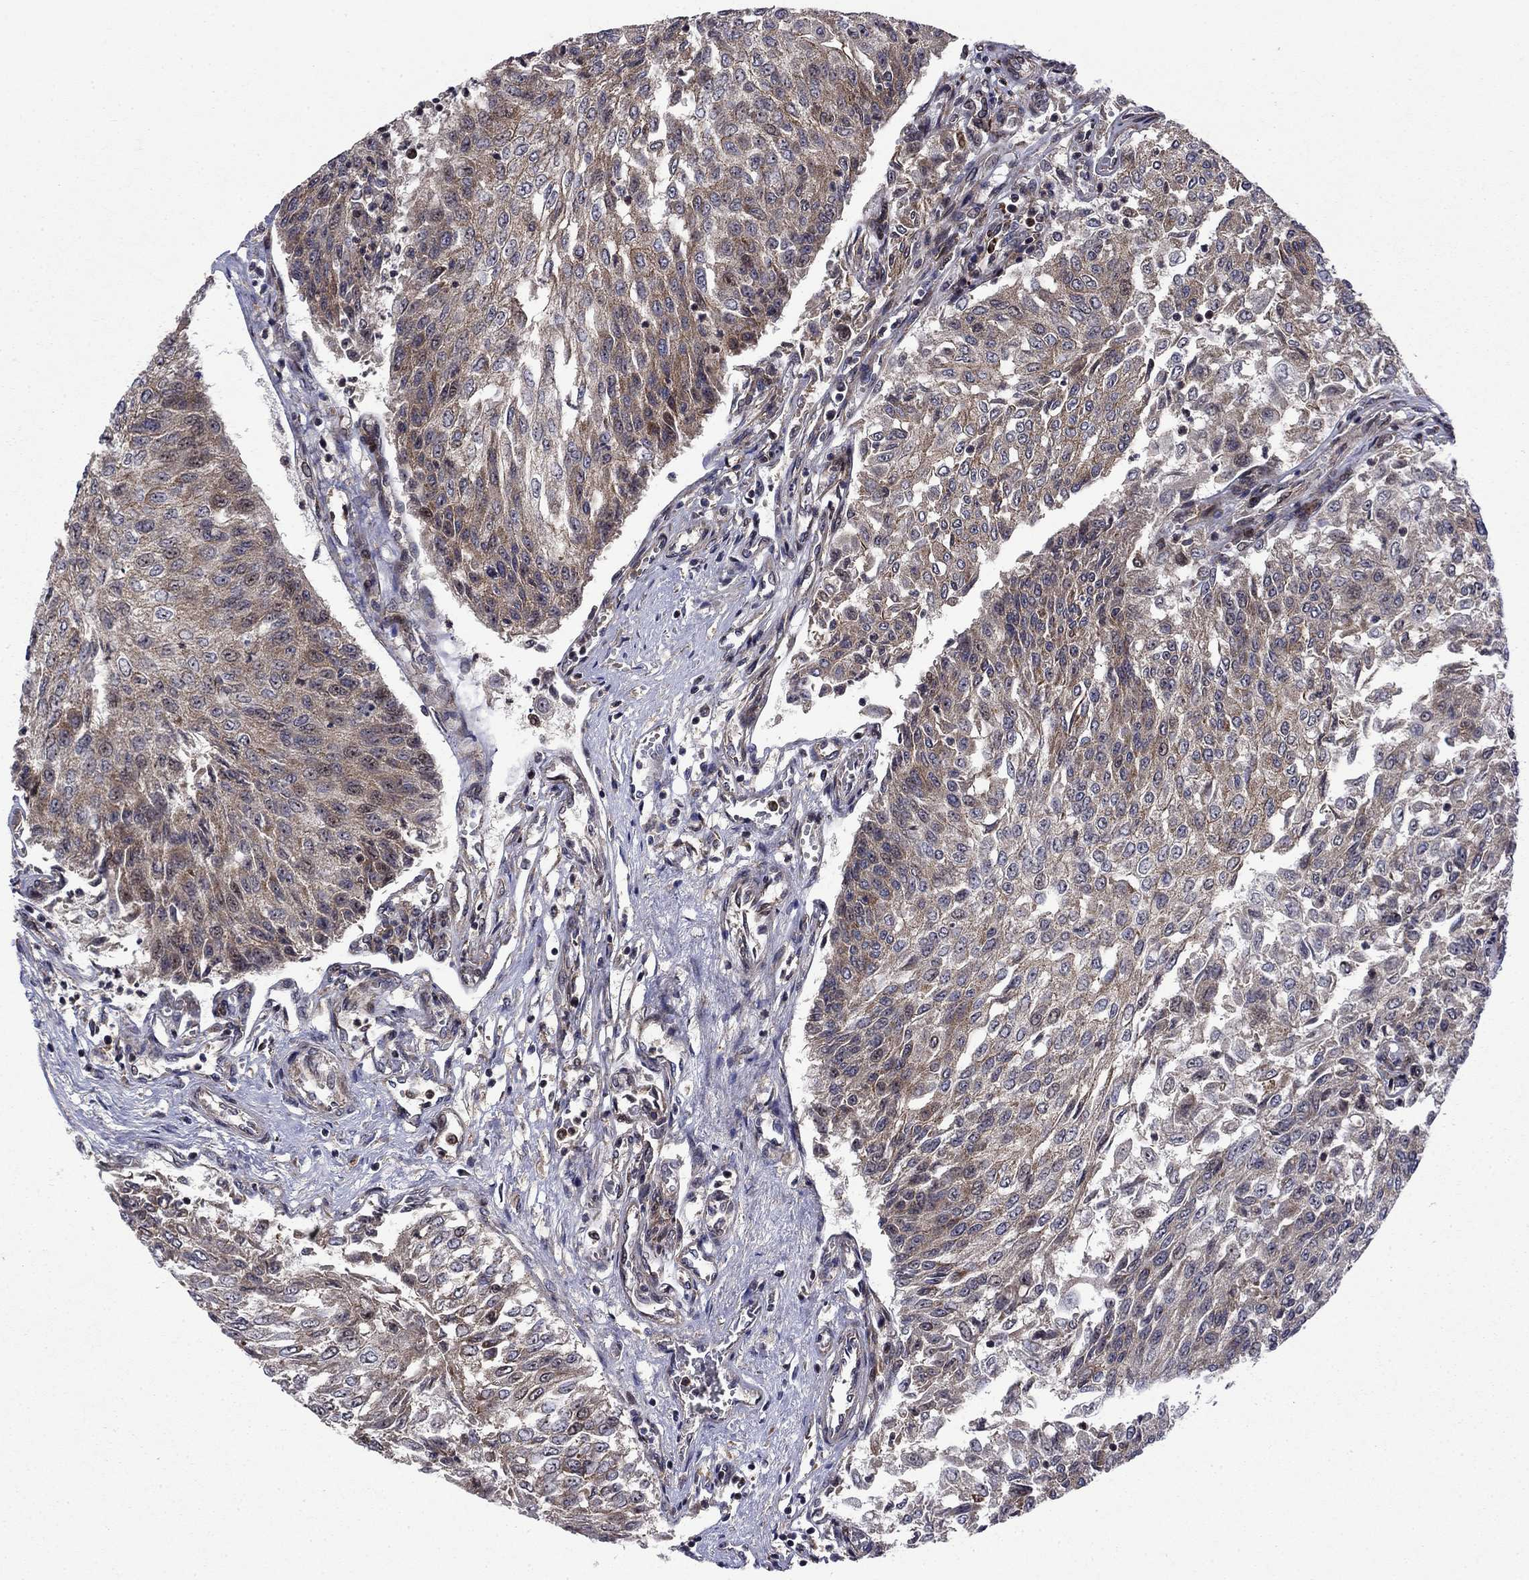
{"staining": {"intensity": "moderate", "quantity": "<25%", "location": "cytoplasmic/membranous"}, "tissue": "urothelial cancer", "cell_type": "Tumor cells", "image_type": "cancer", "snomed": [{"axis": "morphology", "description": "Urothelial carcinoma, Low grade"}, {"axis": "topography", "description": "Urinary bladder"}], "caption": "Urothelial cancer was stained to show a protein in brown. There is low levels of moderate cytoplasmic/membranous staining in about <25% of tumor cells. (brown staining indicates protein expression, while blue staining denotes nuclei).", "gene": "AGTPBP1", "patient": {"sex": "male", "age": 78}}